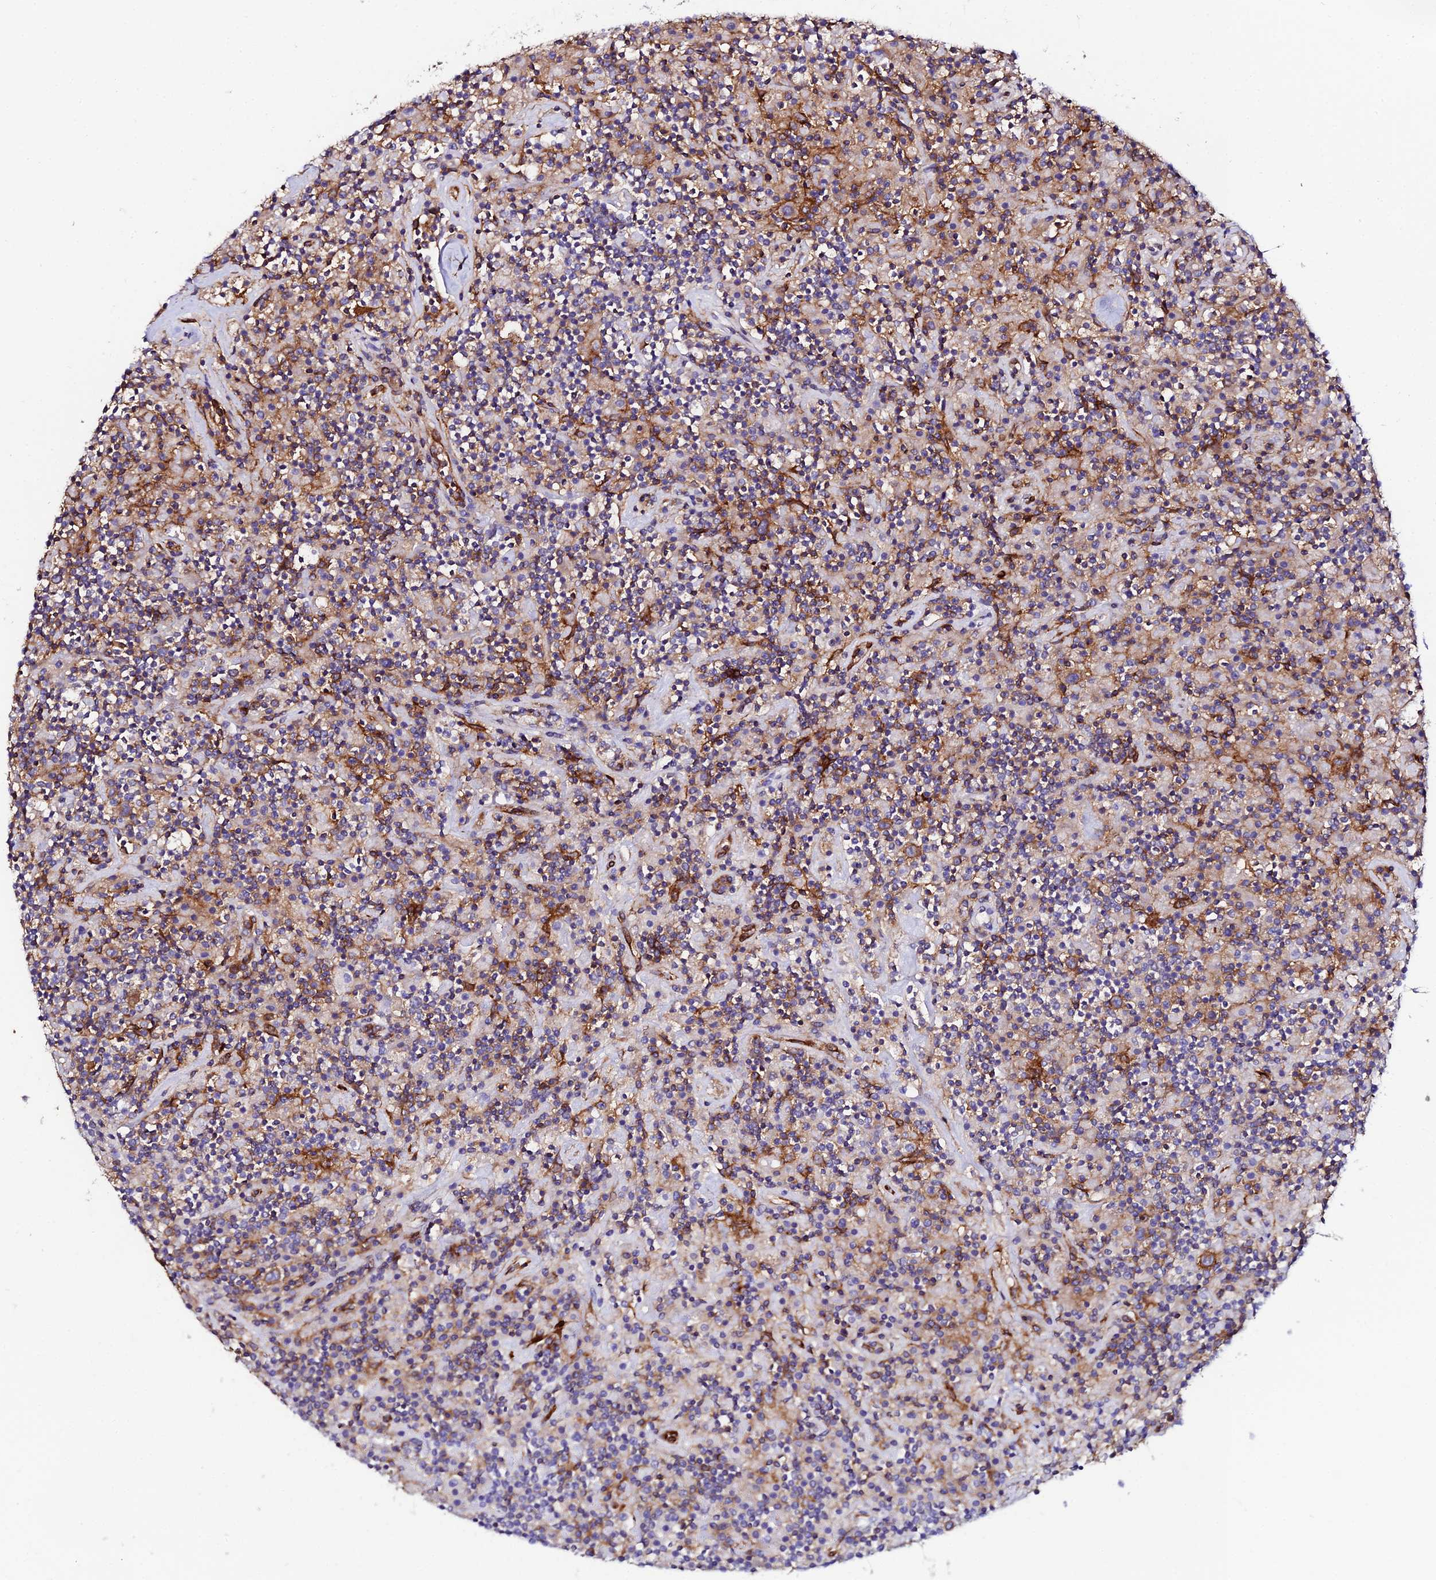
{"staining": {"intensity": "moderate", "quantity": "<25%", "location": "cytoplasmic/membranous"}, "tissue": "lymphoma", "cell_type": "Tumor cells", "image_type": "cancer", "snomed": [{"axis": "morphology", "description": "Hodgkin's disease, NOS"}, {"axis": "topography", "description": "Lymph node"}], "caption": "Moderate cytoplasmic/membranous protein positivity is identified in about <25% of tumor cells in lymphoma.", "gene": "TRPV2", "patient": {"sex": "male", "age": 70}}